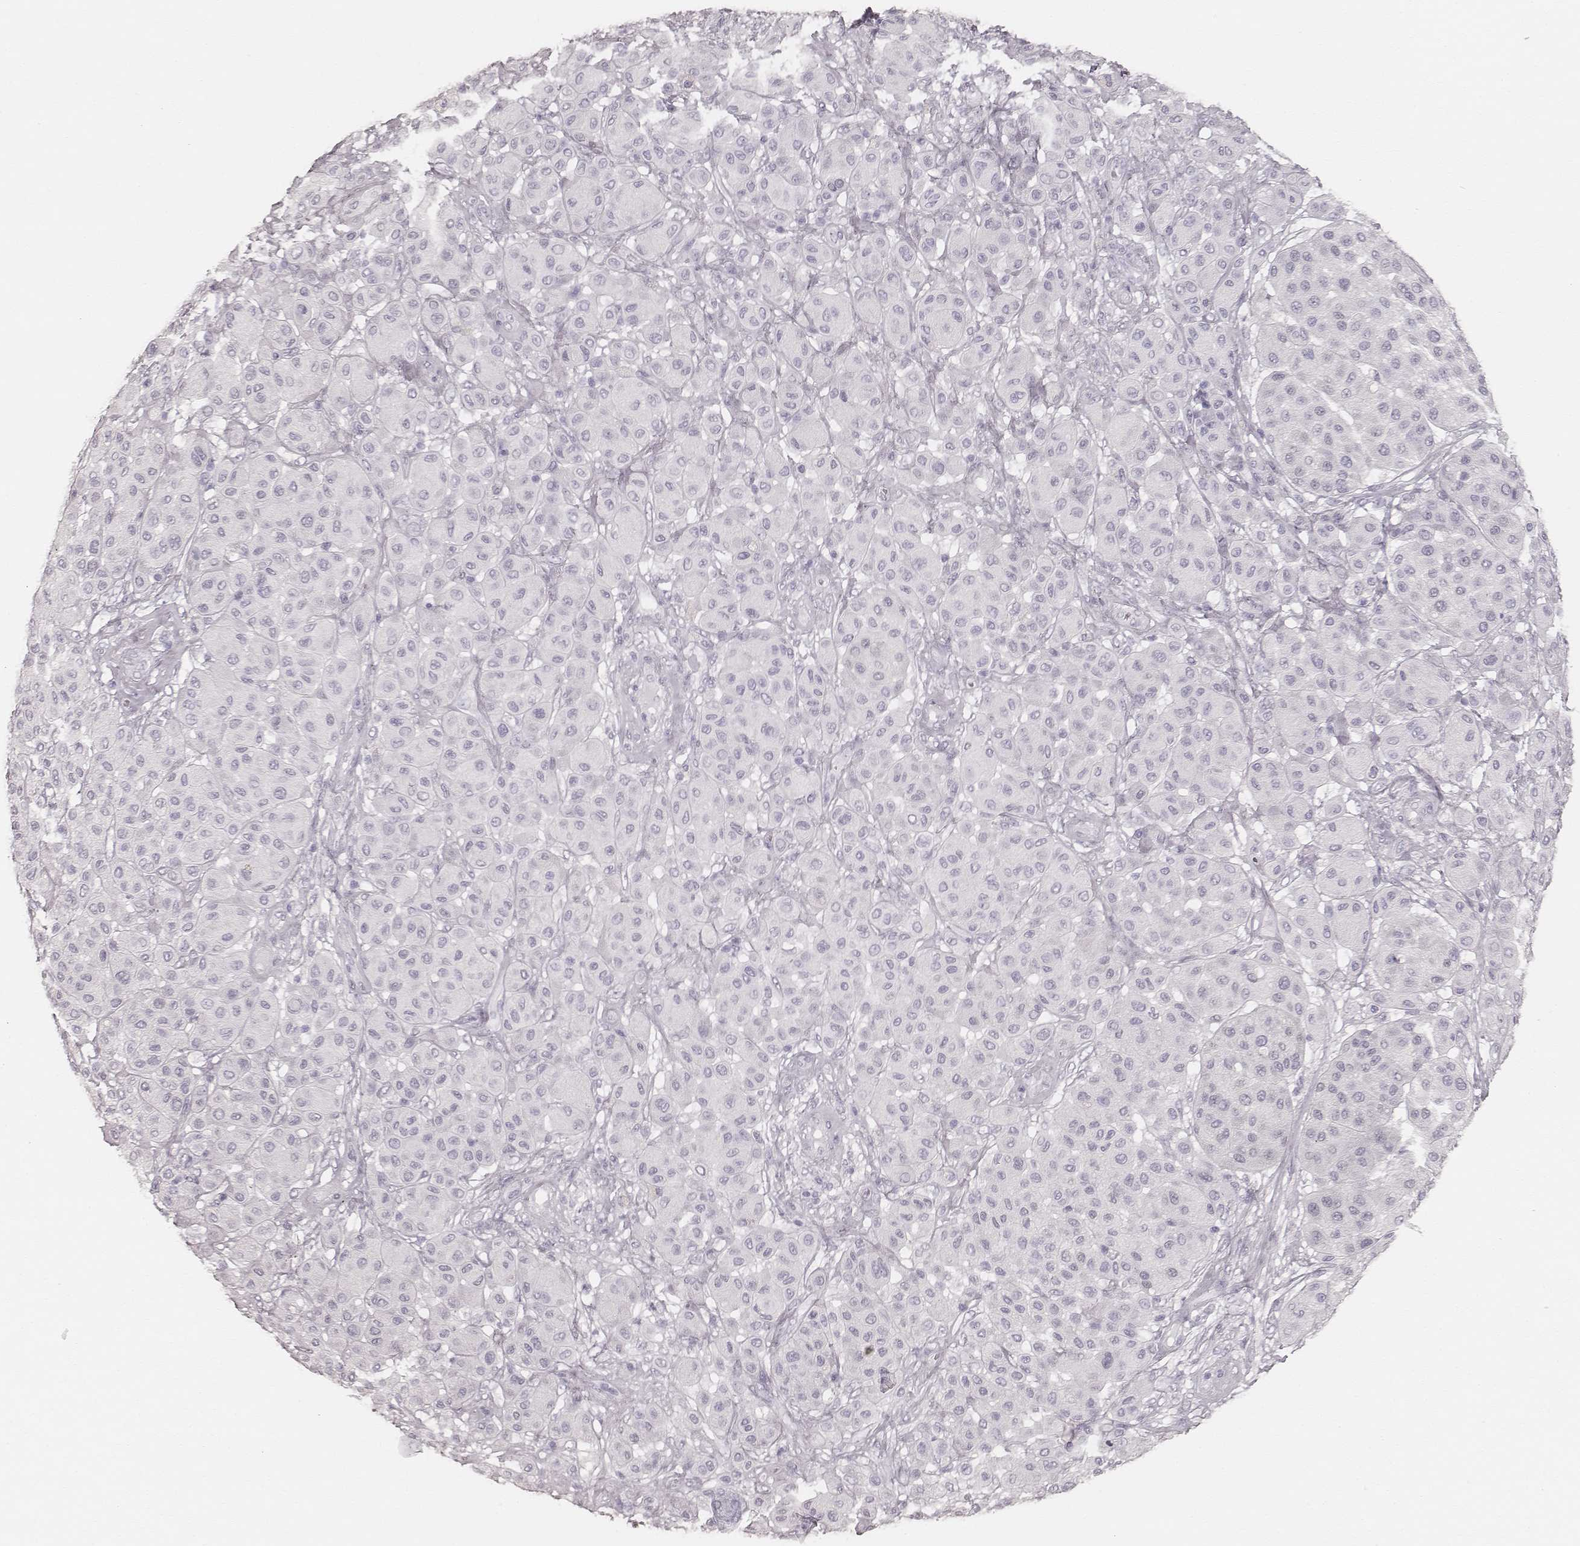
{"staining": {"intensity": "negative", "quantity": "none", "location": "none"}, "tissue": "melanoma", "cell_type": "Tumor cells", "image_type": "cancer", "snomed": [{"axis": "morphology", "description": "Malignant melanoma, Metastatic site"}, {"axis": "topography", "description": "Smooth muscle"}], "caption": "DAB immunohistochemical staining of human malignant melanoma (metastatic site) reveals no significant staining in tumor cells. (Stains: DAB (3,3'-diaminobenzidine) immunohistochemistry with hematoxylin counter stain, Microscopy: brightfield microscopy at high magnification).", "gene": "KRT34", "patient": {"sex": "male", "age": 41}}